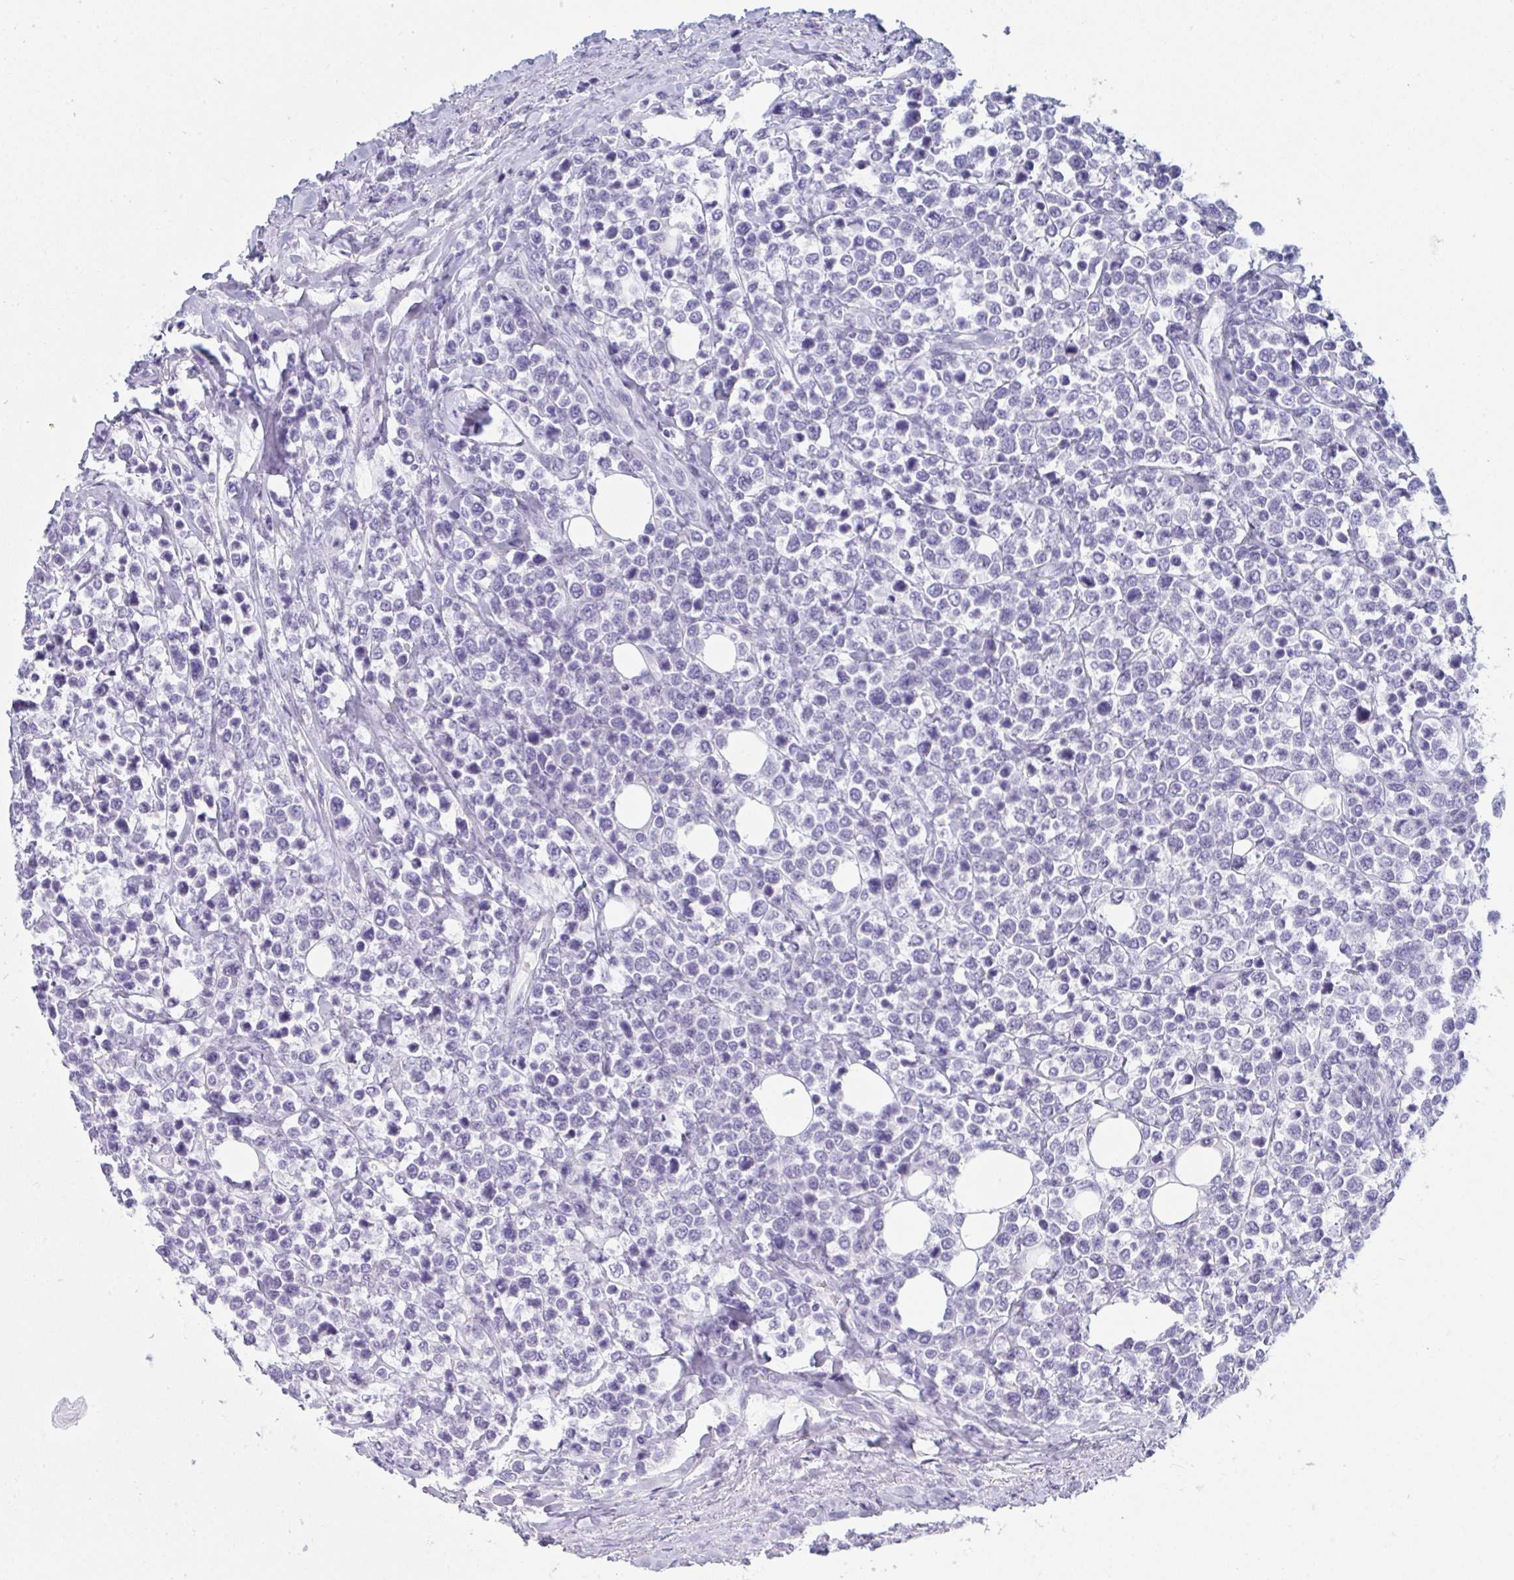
{"staining": {"intensity": "negative", "quantity": "none", "location": "none"}, "tissue": "lymphoma", "cell_type": "Tumor cells", "image_type": "cancer", "snomed": [{"axis": "morphology", "description": "Malignant lymphoma, non-Hodgkin's type, High grade"}, {"axis": "topography", "description": "Soft tissue"}], "caption": "Tumor cells show no significant protein positivity in lymphoma.", "gene": "PRDM9", "patient": {"sex": "female", "age": 56}}